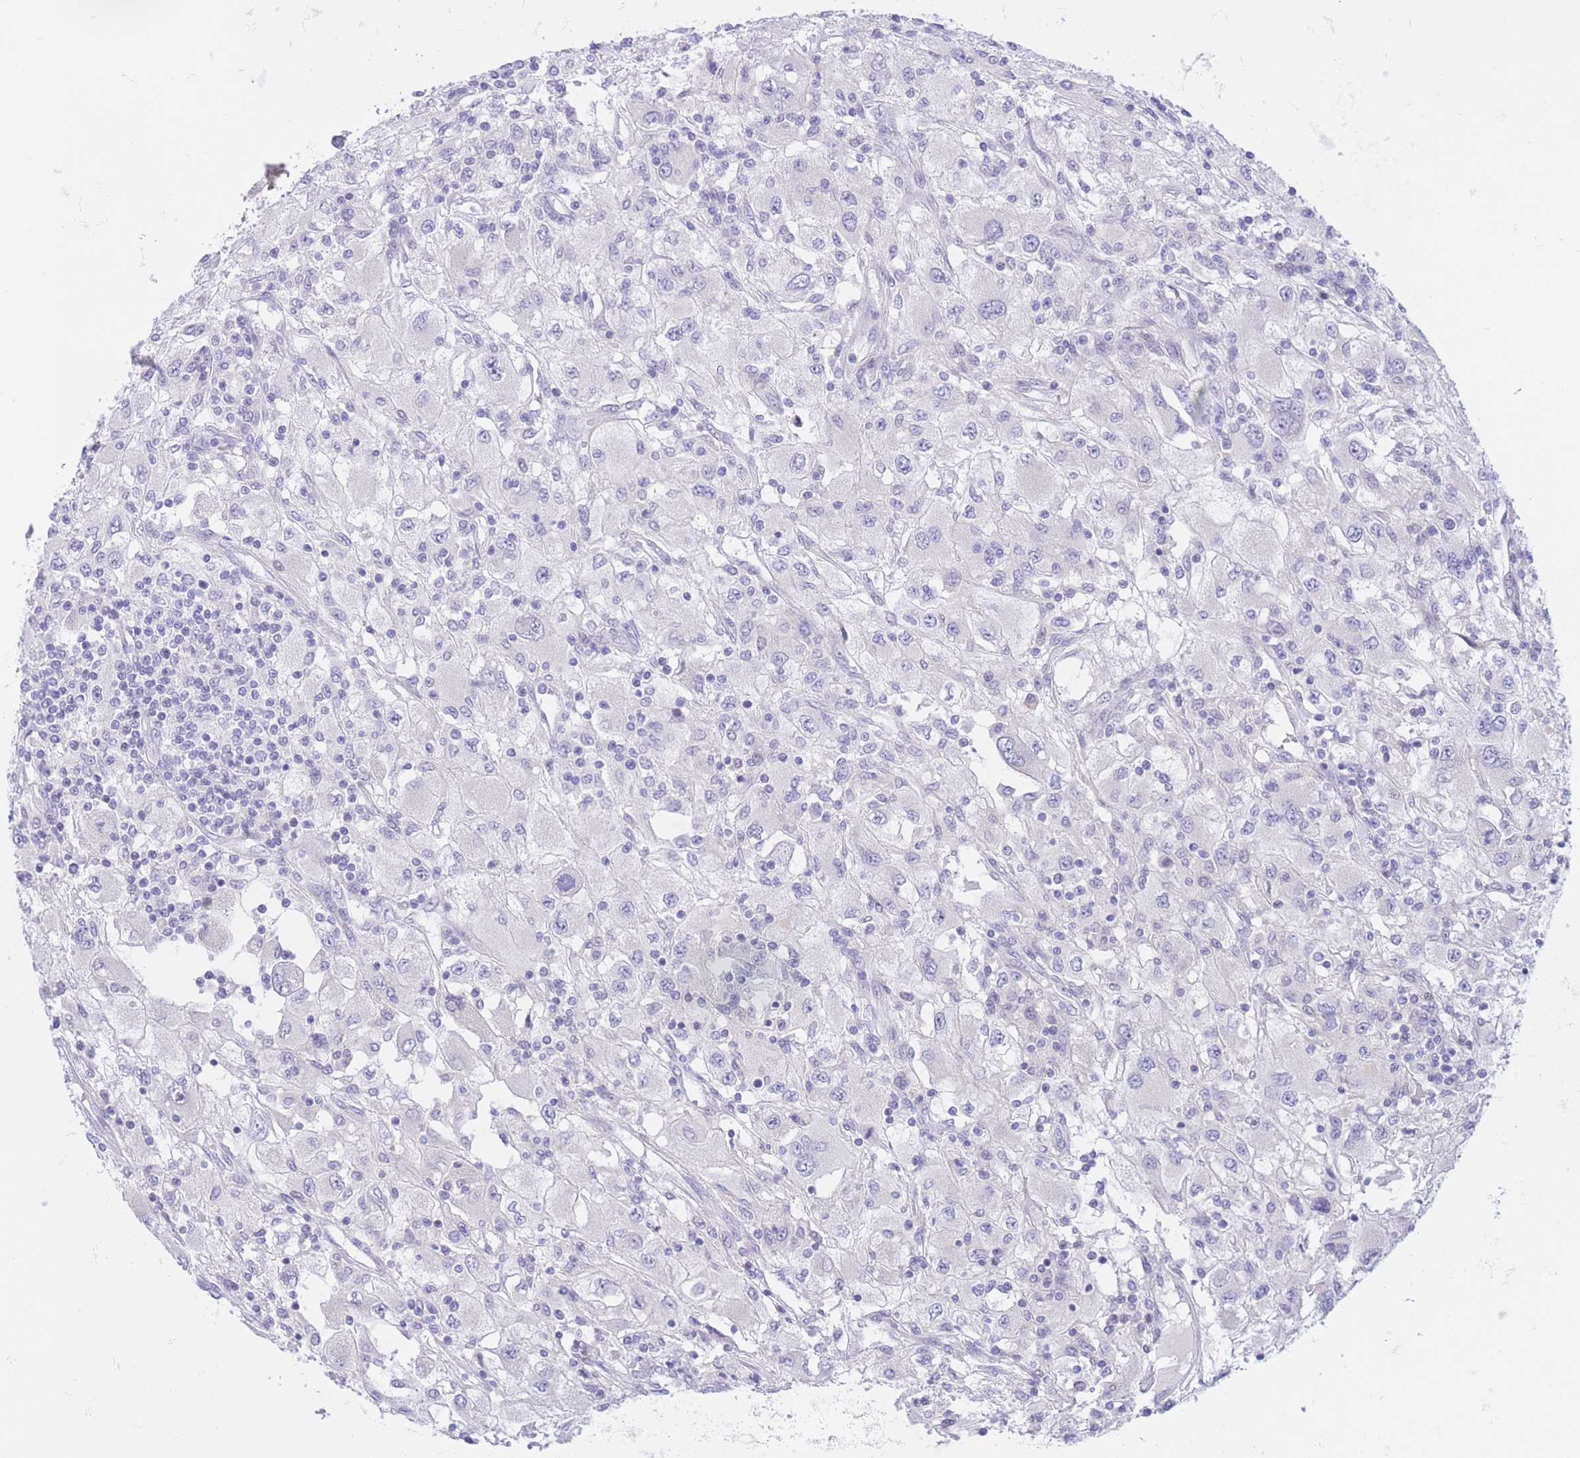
{"staining": {"intensity": "negative", "quantity": "none", "location": "none"}, "tissue": "renal cancer", "cell_type": "Tumor cells", "image_type": "cancer", "snomed": [{"axis": "morphology", "description": "Adenocarcinoma, NOS"}, {"axis": "topography", "description": "Kidney"}], "caption": "DAB immunohistochemical staining of renal cancer (adenocarcinoma) shows no significant positivity in tumor cells.", "gene": "RPL39L", "patient": {"sex": "female", "age": 67}}